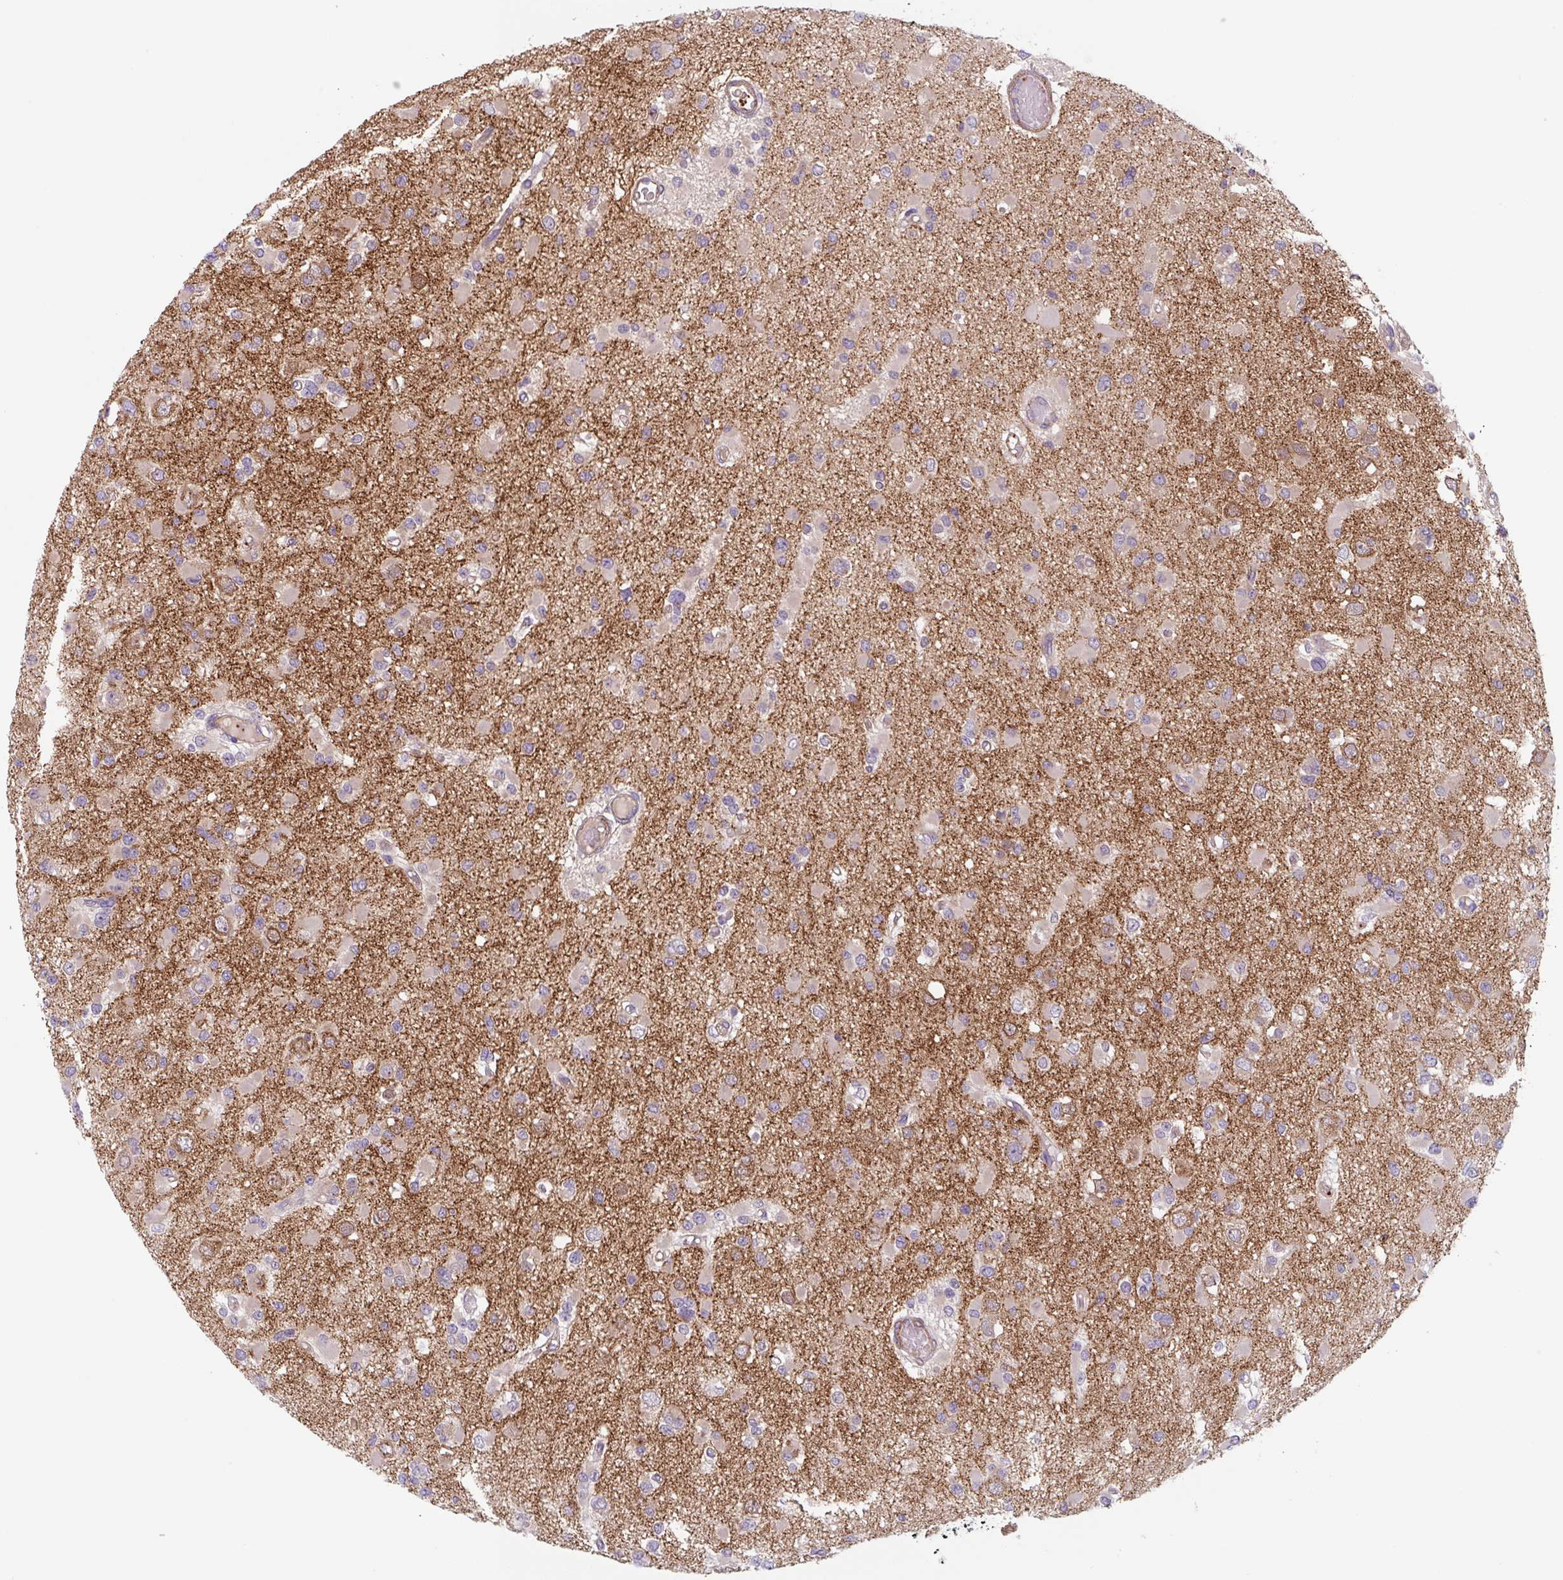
{"staining": {"intensity": "negative", "quantity": "none", "location": "none"}, "tissue": "glioma", "cell_type": "Tumor cells", "image_type": "cancer", "snomed": [{"axis": "morphology", "description": "Glioma, malignant, Low grade"}, {"axis": "topography", "description": "Brain"}], "caption": "This is a histopathology image of immunohistochemistry staining of glioma, which shows no positivity in tumor cells. (Immunohistochemistry, brightfield microscopy, high magnification).", "gene": "DHFR2", "patient": {"sex": "female", "age": 22}}